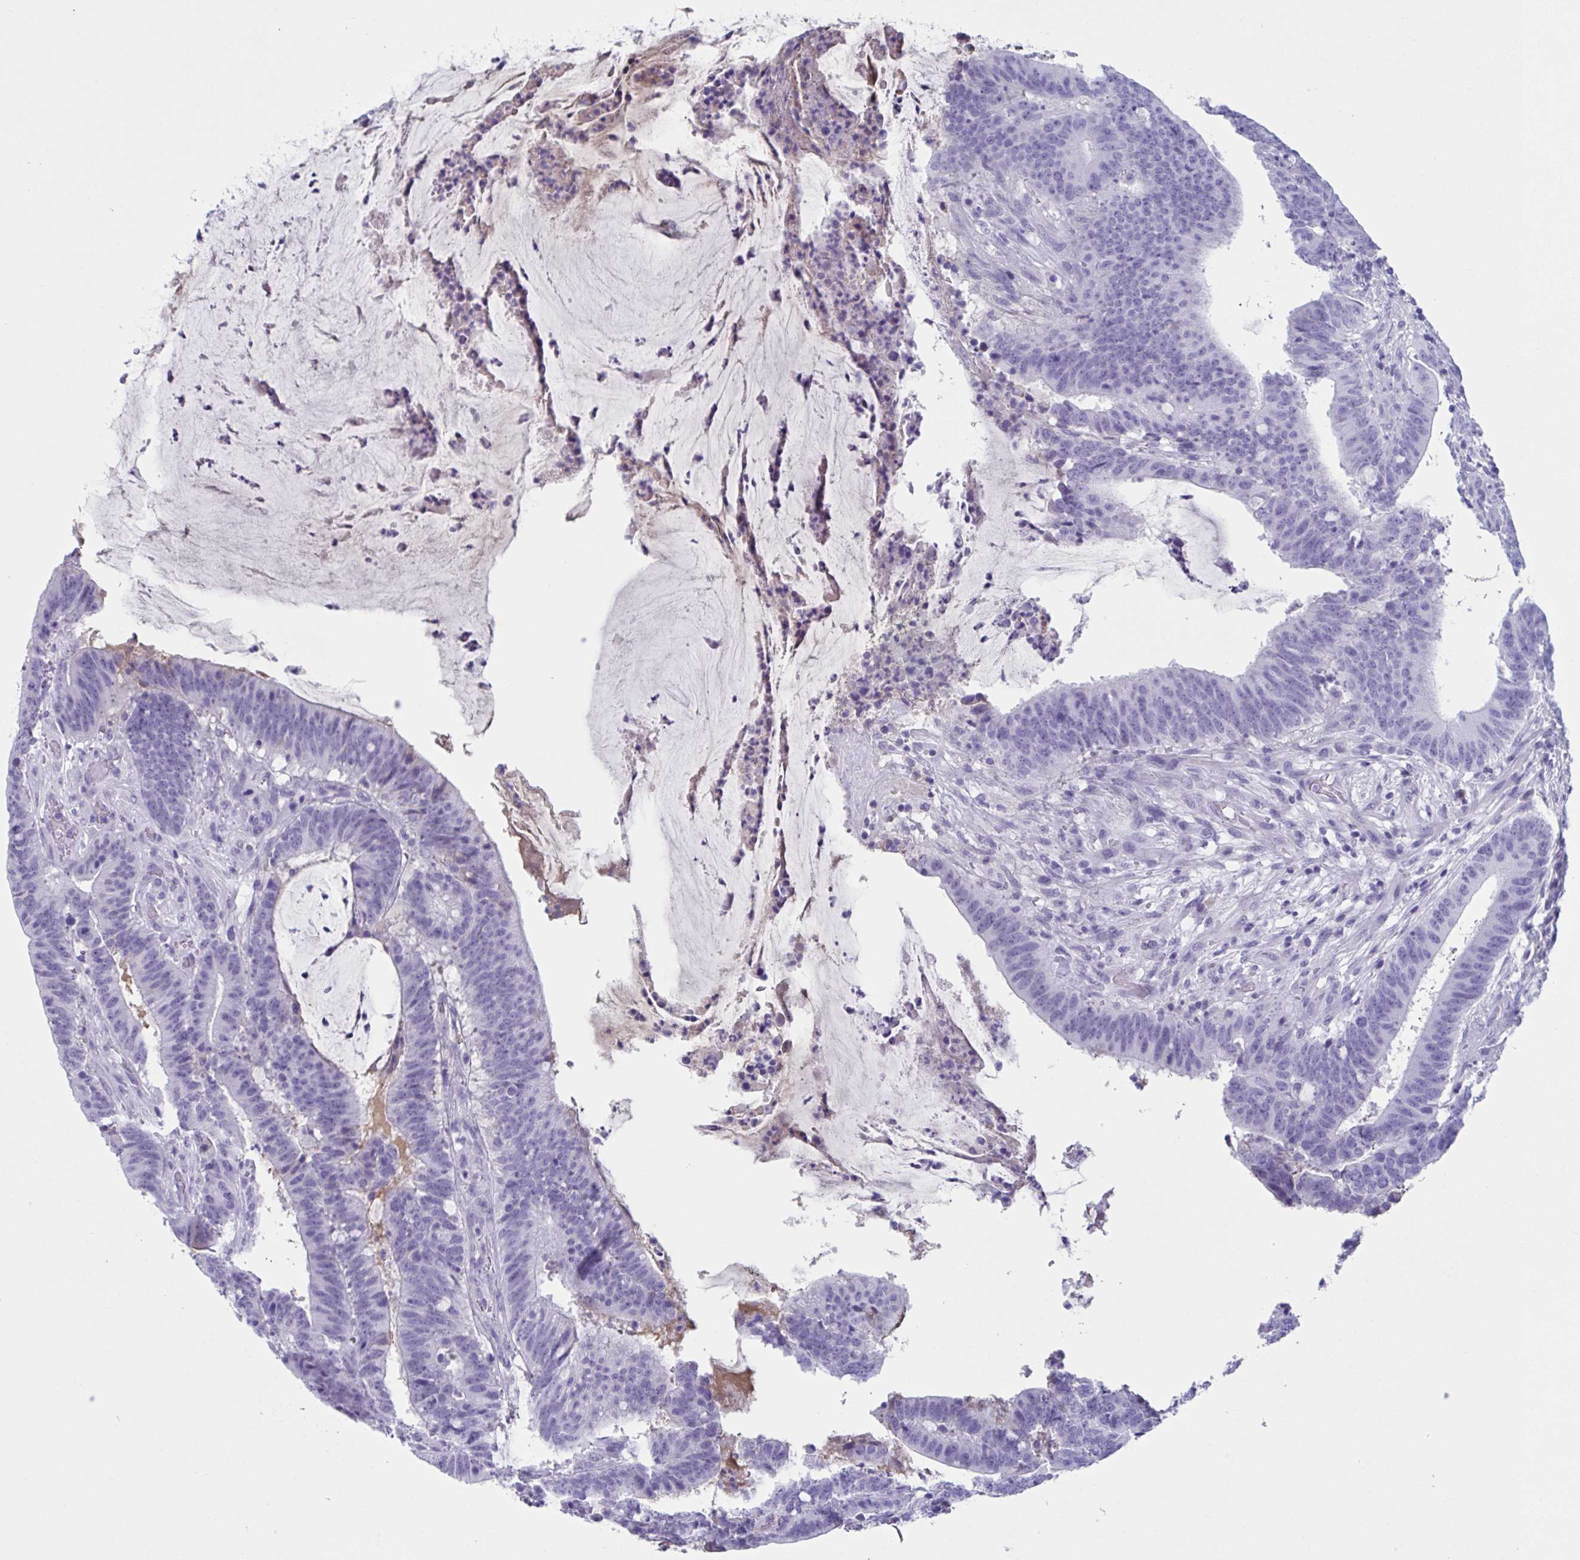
{"staining": {"intensity": "negative", "quantity": "none", "location": "none"}, "tissue": "colorectal cancer", "cell_type": "Tumor cells", "image_type": "cancer", "snomed": [{"axis": "morphology", "description": "Adenocarcinoma, NOS"}, {"axis": "topography", "description": "Colon"}], "caption": "Image shows no significant protein expression in tumor cells of colorectal cancer.", "gene": "USP35", "patient": {"sex": "female", "age": 43}}